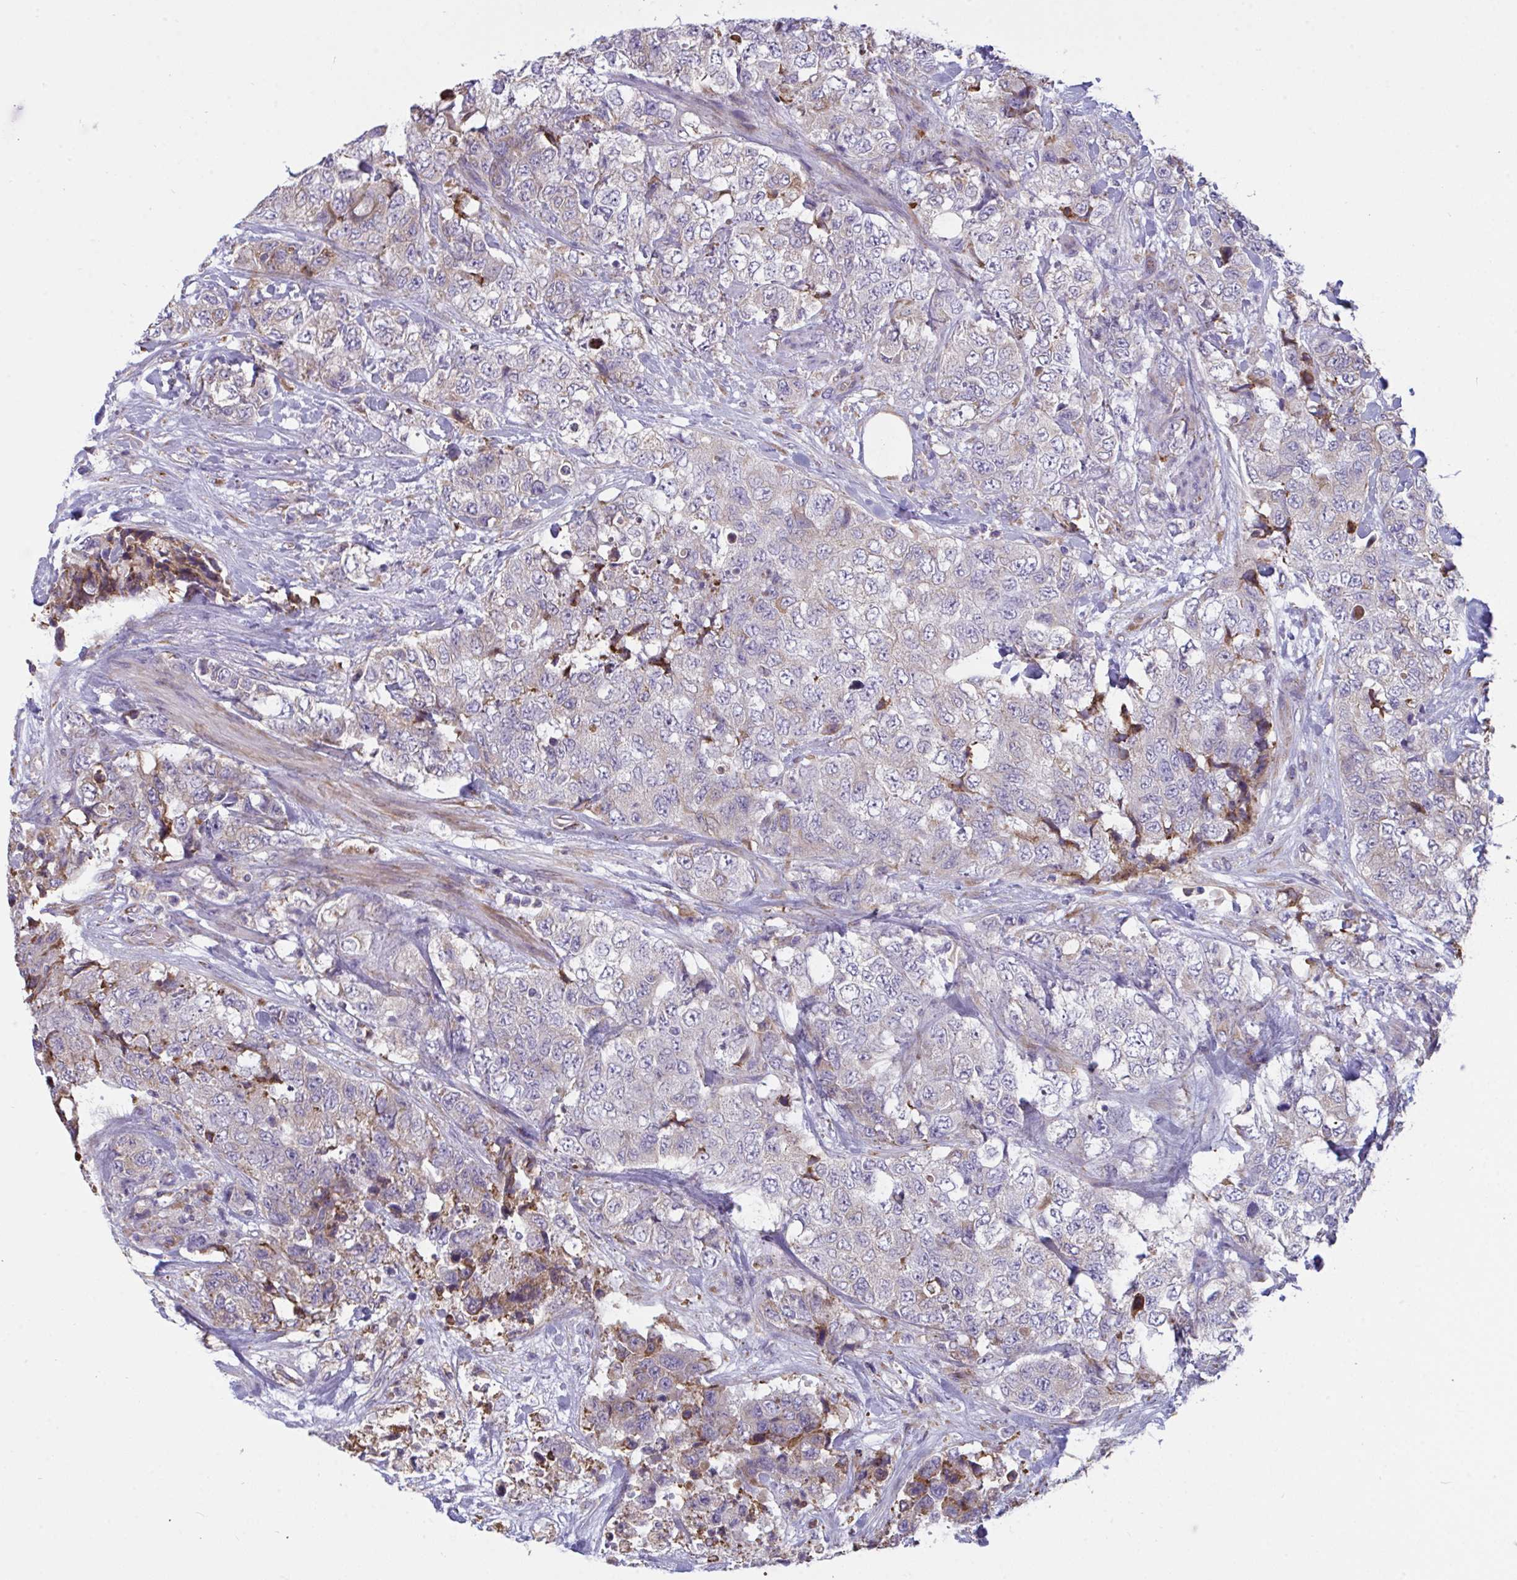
{"staining": {"intensity": "negative", "quantity": "none", "location": "none"}, "tissue": "urothelial cancer", "cell_type": "Tumor cells", "image_type": "cancer", "snomed": [{"axis": "morphology", "description": "Urothelial carcinoma, High grade"}, {"axis": "topography", "description": "Urinary bladder"}], "caption": "Tumor cells show no significant positivity in urothelial cancer.", "gene": "MYMK", "patient": {"sex": "female", "age": 78}}